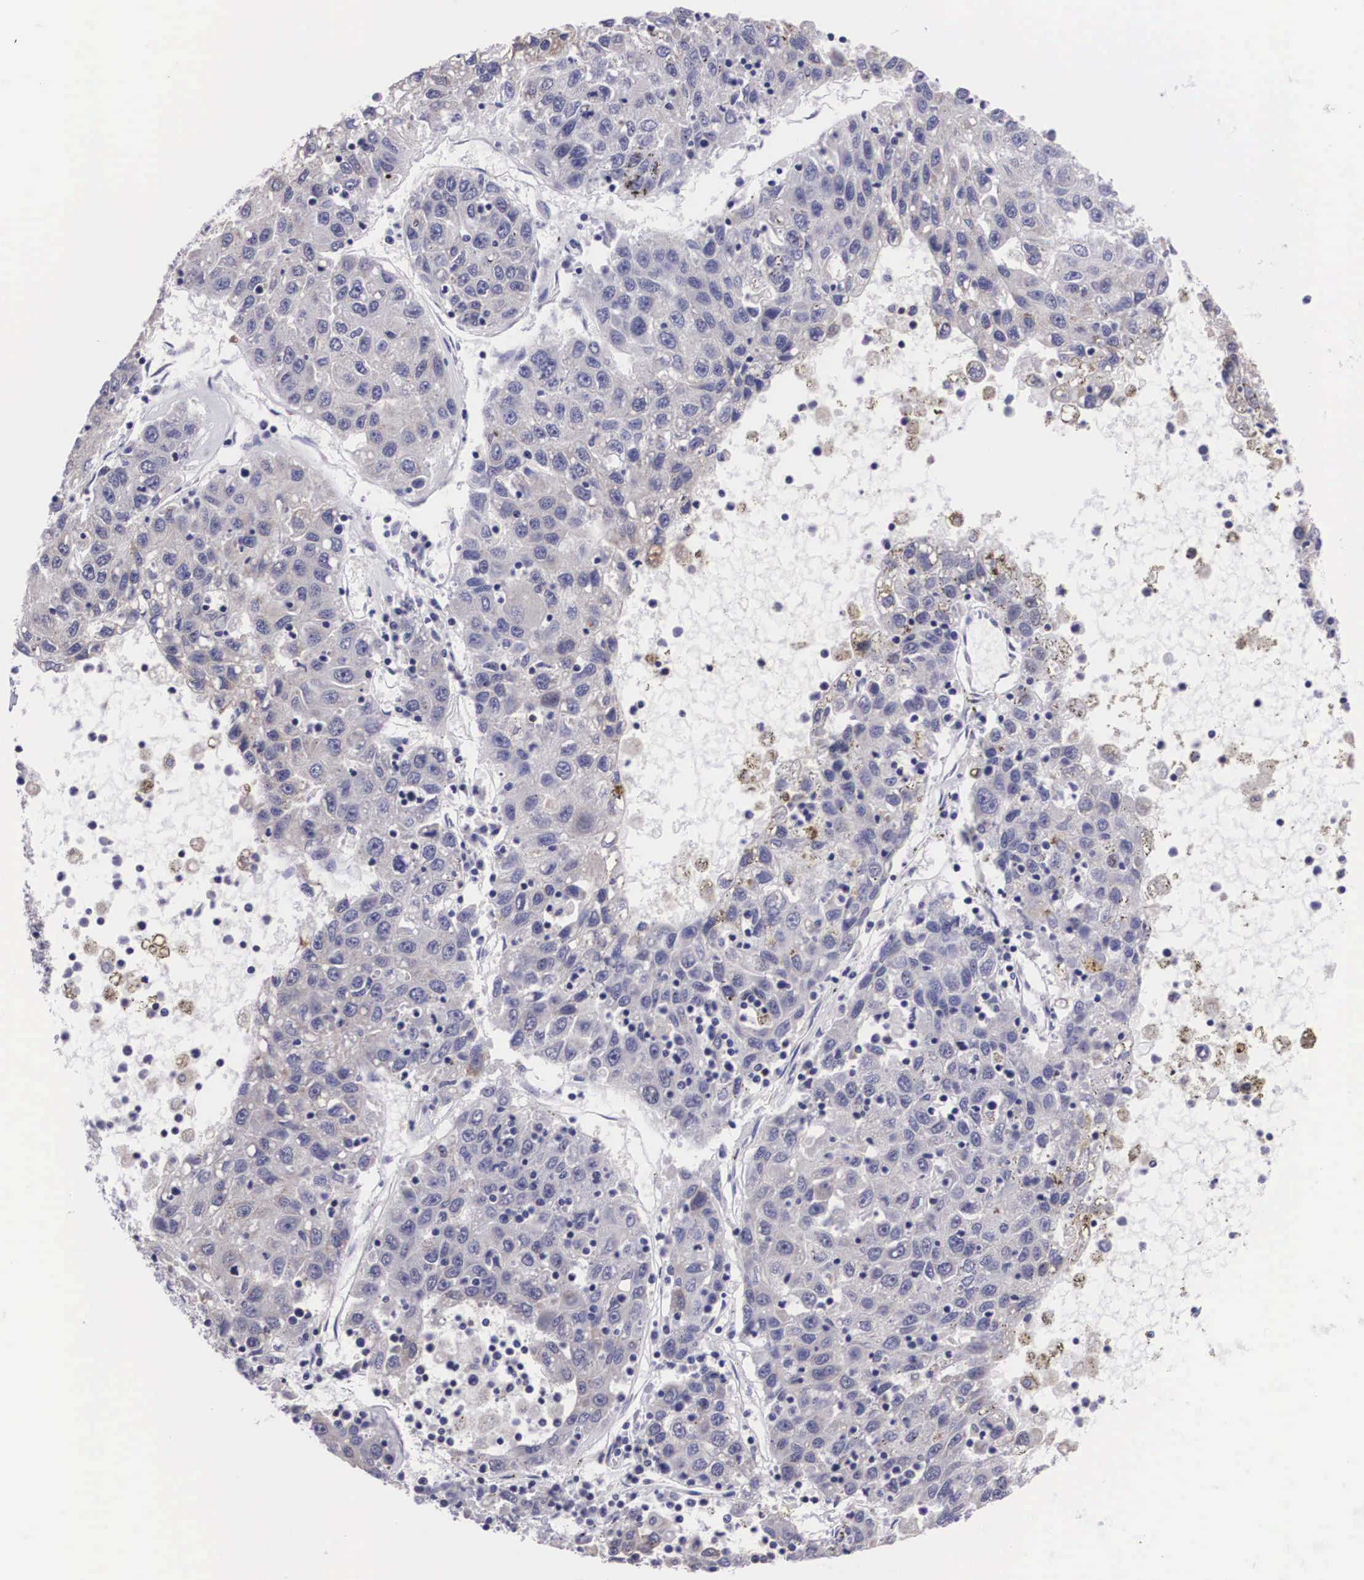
{"staining": {"intensity": "negative", "quantity": "none", "location": "none"}, "tissue": "liver cancer", "cell_type": "Tumor cells", "image_type": "cancer", "snomed": [{"axis": "morphology", "description": "Carcinoma, Hepatocellular, NOS"}, {"axis": "topography", "description": "Liver"}], "caption": "Protein analysis of liver hepatocellular carcinoma demonstrates no significant expression in tumor cells.", "gene": "ARG2", "patient": {"sex": "male", "age": 49}}